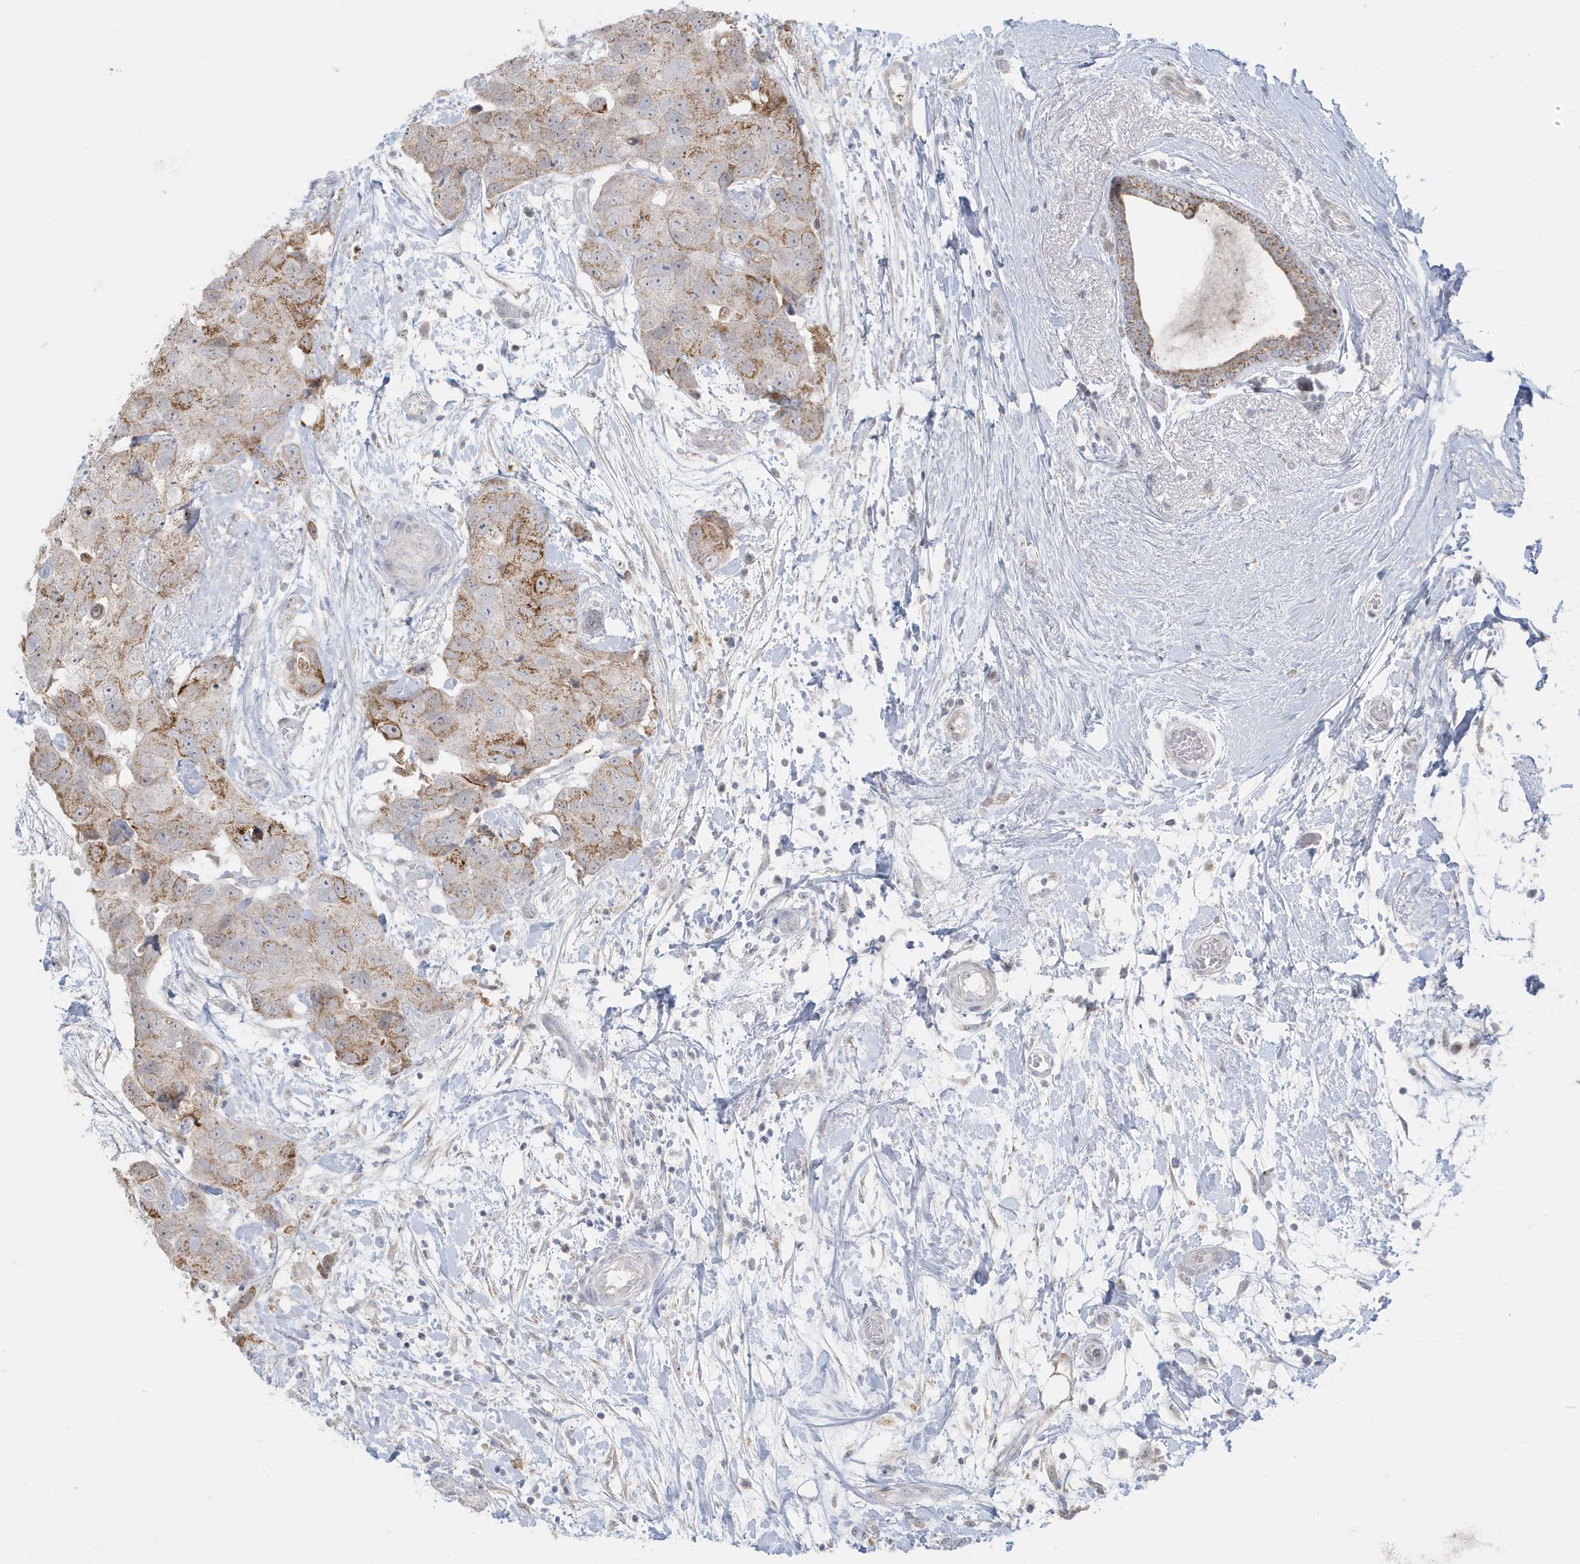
{"staining": {"intensity": "moderate", "quantity": "25%-75%", "location": "cytoplasmic/membranous"}, "tissue": "breast cancer", "cell_type": "Tumor cells", "image_type": "cancer", "snomed": [{"axis": "morphology", "description": "Duct carcinoma"}, {"axis": "topography", "description": "Breast"}], "caption": "A brown stain labels moderate cytoplasmic/membranous expression of a protein in breast infiltrating ductal carcinoma tumor cells.", "gene": "FNDC1", "patient": {"sex": "female", "age": 62}}